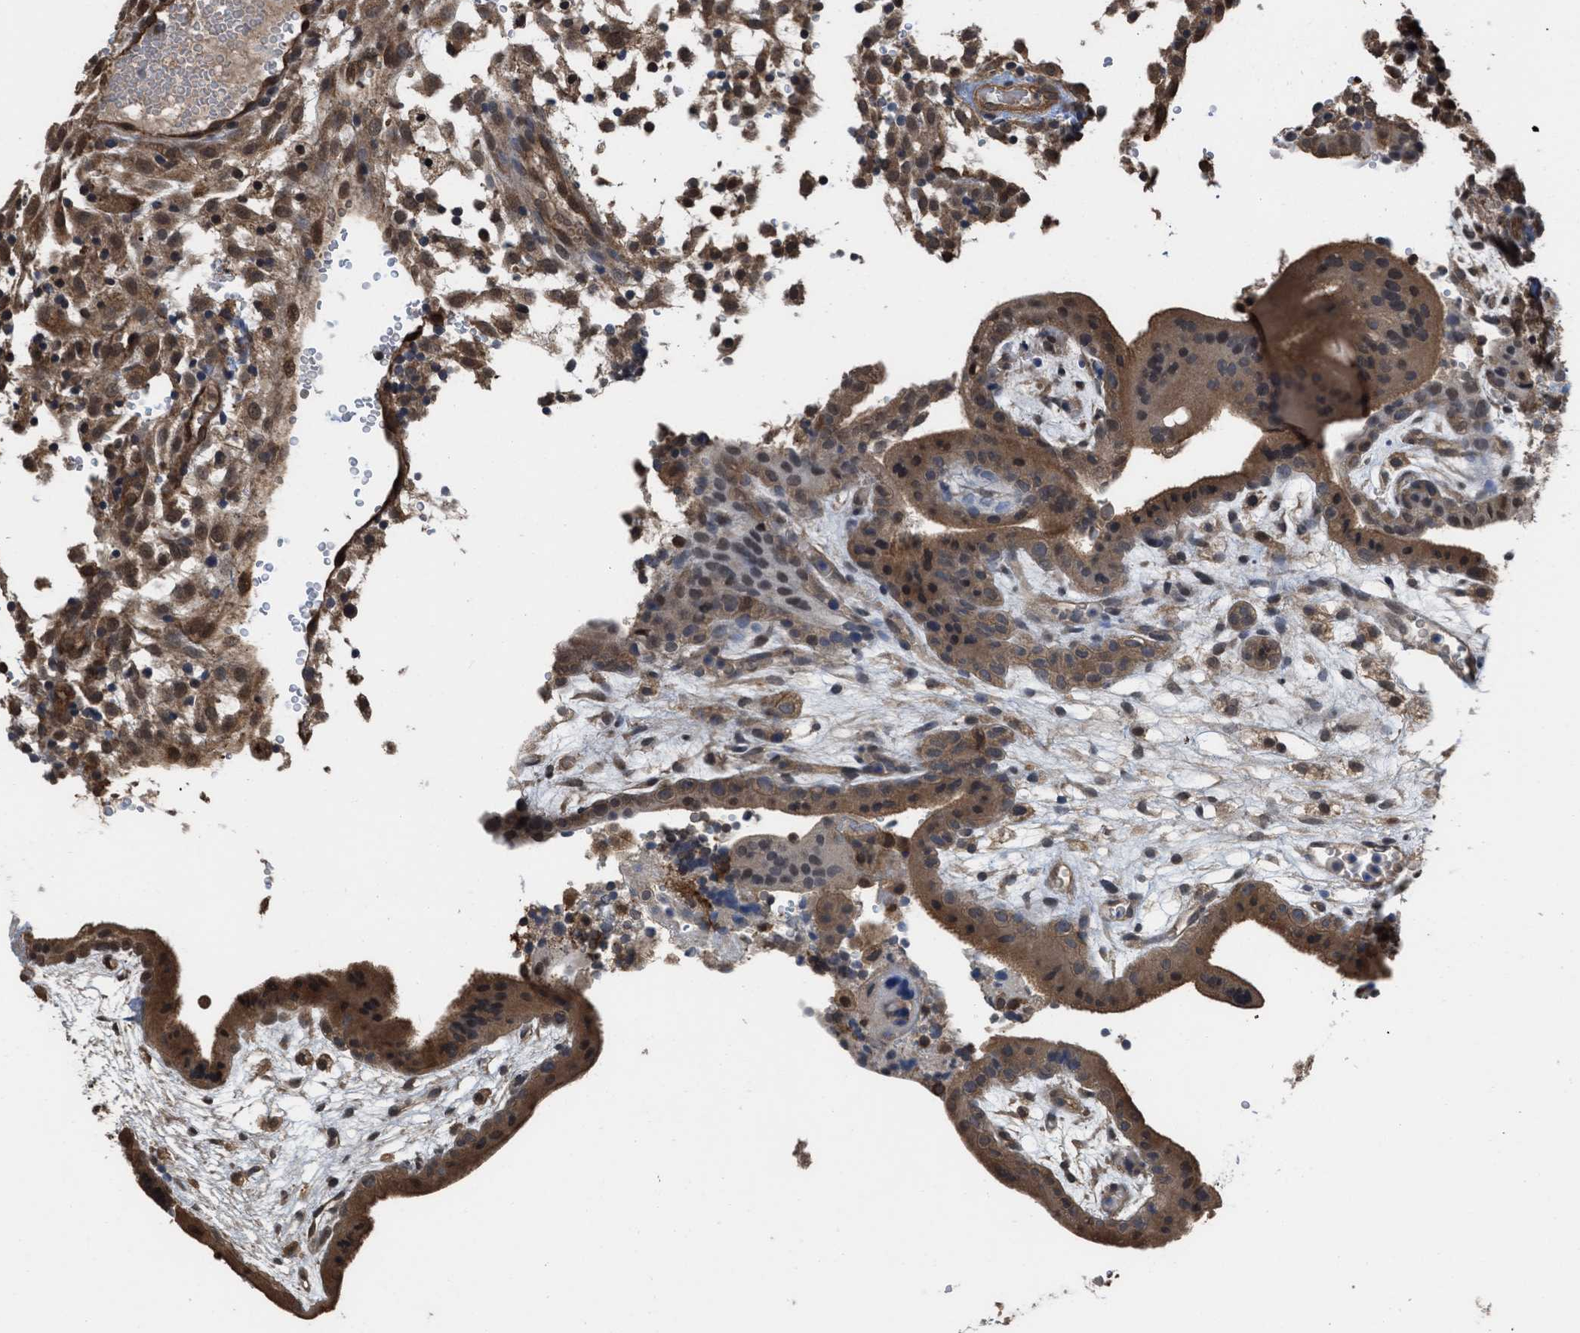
{"staining": {"intensity": "moderate", "quantity": ">75%", "location": "cytoplasmic/membranous,nuclear"}, "tissue": "placenta", "cell_type": "Decidual cells", "image_type": "normal", "snomed": [{"axis": "morphology", "description": "Normal tissue, NOS"}, {"axis": "topography", "description": "Placenta"}], "caption": "Brown immunohistochemical staining in unremarkable placenta shows moderate cytoplasmic/membranous,nuclear positivity in approximately >75% of decidual cells. (Stains: DAB in brown, nuclei in blue, Microscopy: brightfield microscopy at high magnification).", "gene": "YWHAG", "patient": {"sex": "female", "age": 18}}